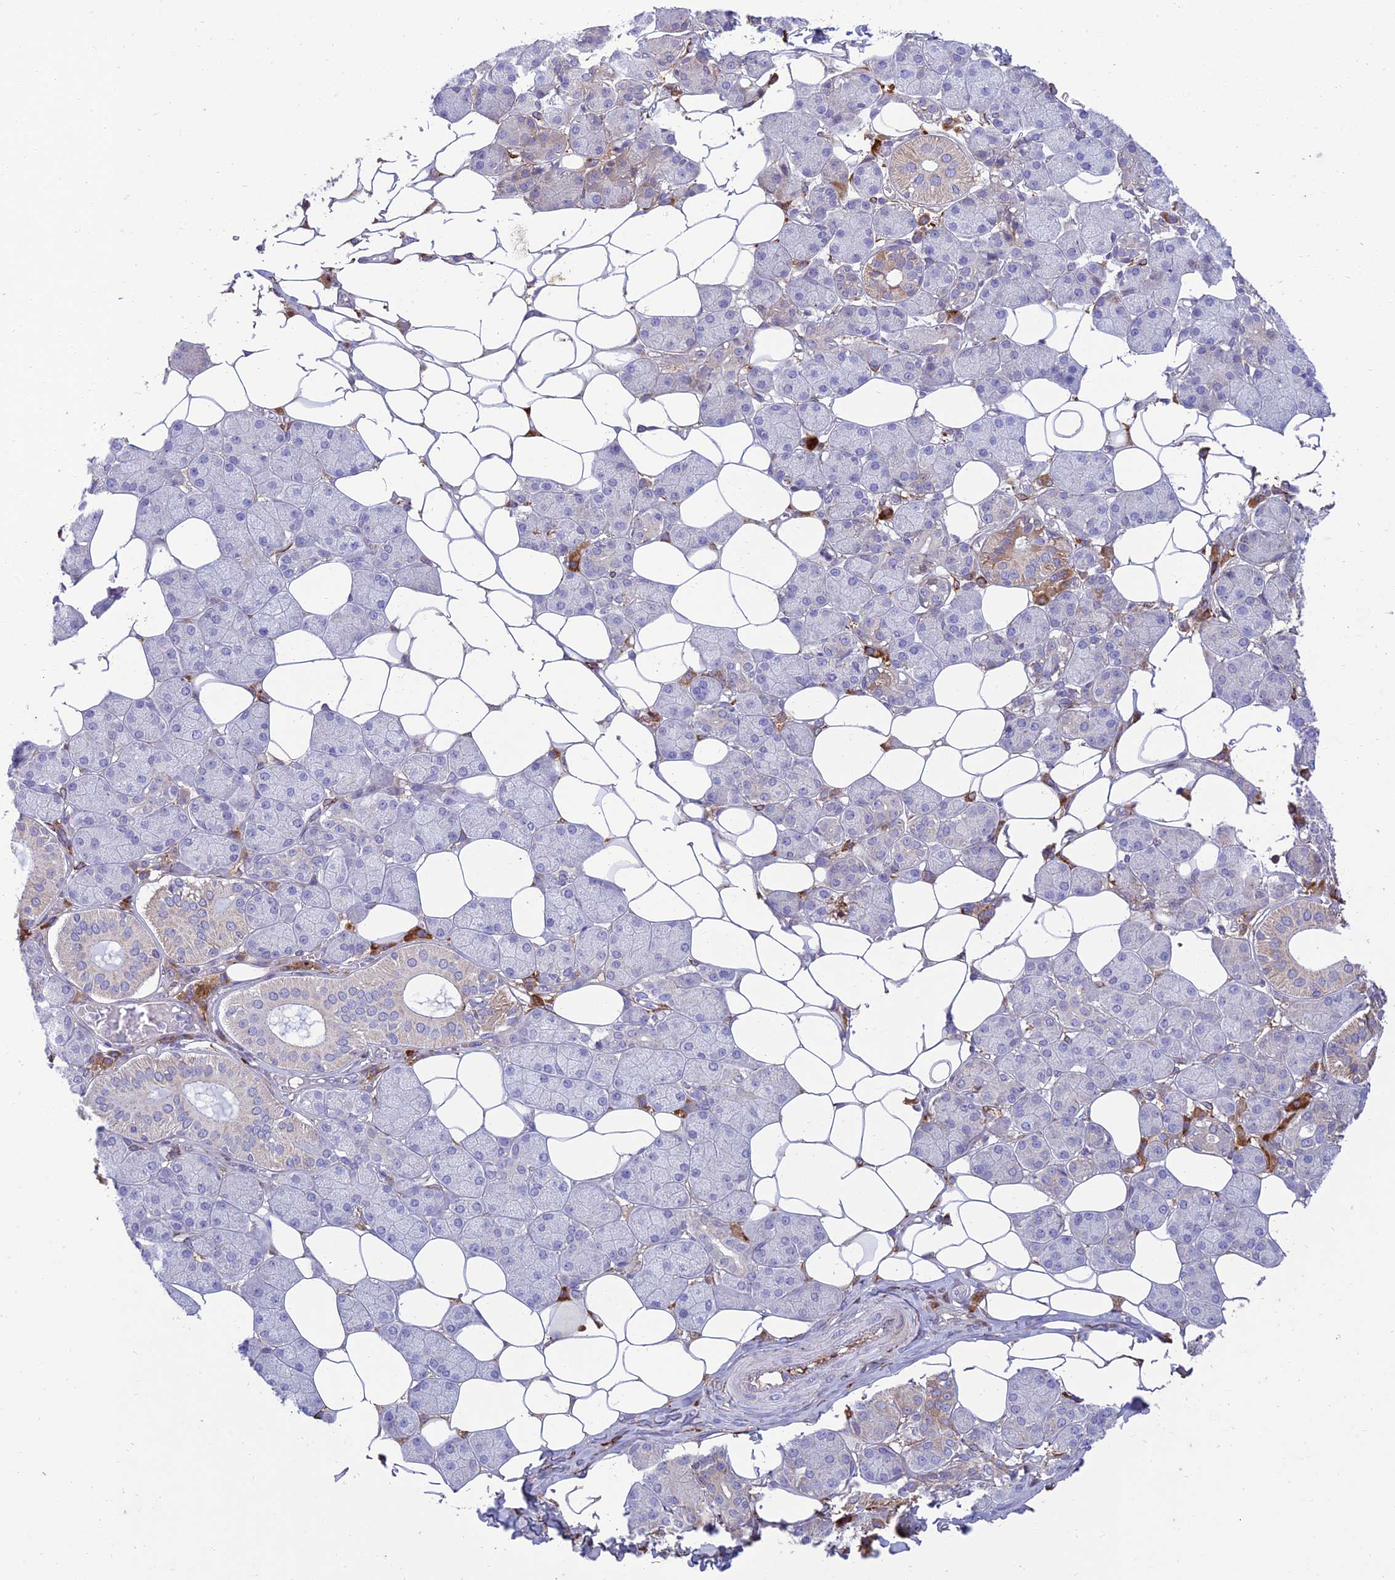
{"staining": {"intensity": "moderate", "quantity": "<25%", "location": "cytoplasmic/membranous"}, "tissue": "salivary gland", "cell_type": "Glandular cells", "image_type": "normal", "snomed": [{"axis": "morphology", "description": "Normal tissue, NOS"}, {"axis": "topography", "description": "Salivary gland"}], "caption": "Moderate cytoplasmic/membranous positivity for a protein is identified in approximately <25% of glandular cells of unremarkable salivary gland using IHC.", "gene": "RCN3", "patient": {"sex": "female", "age": 33}}